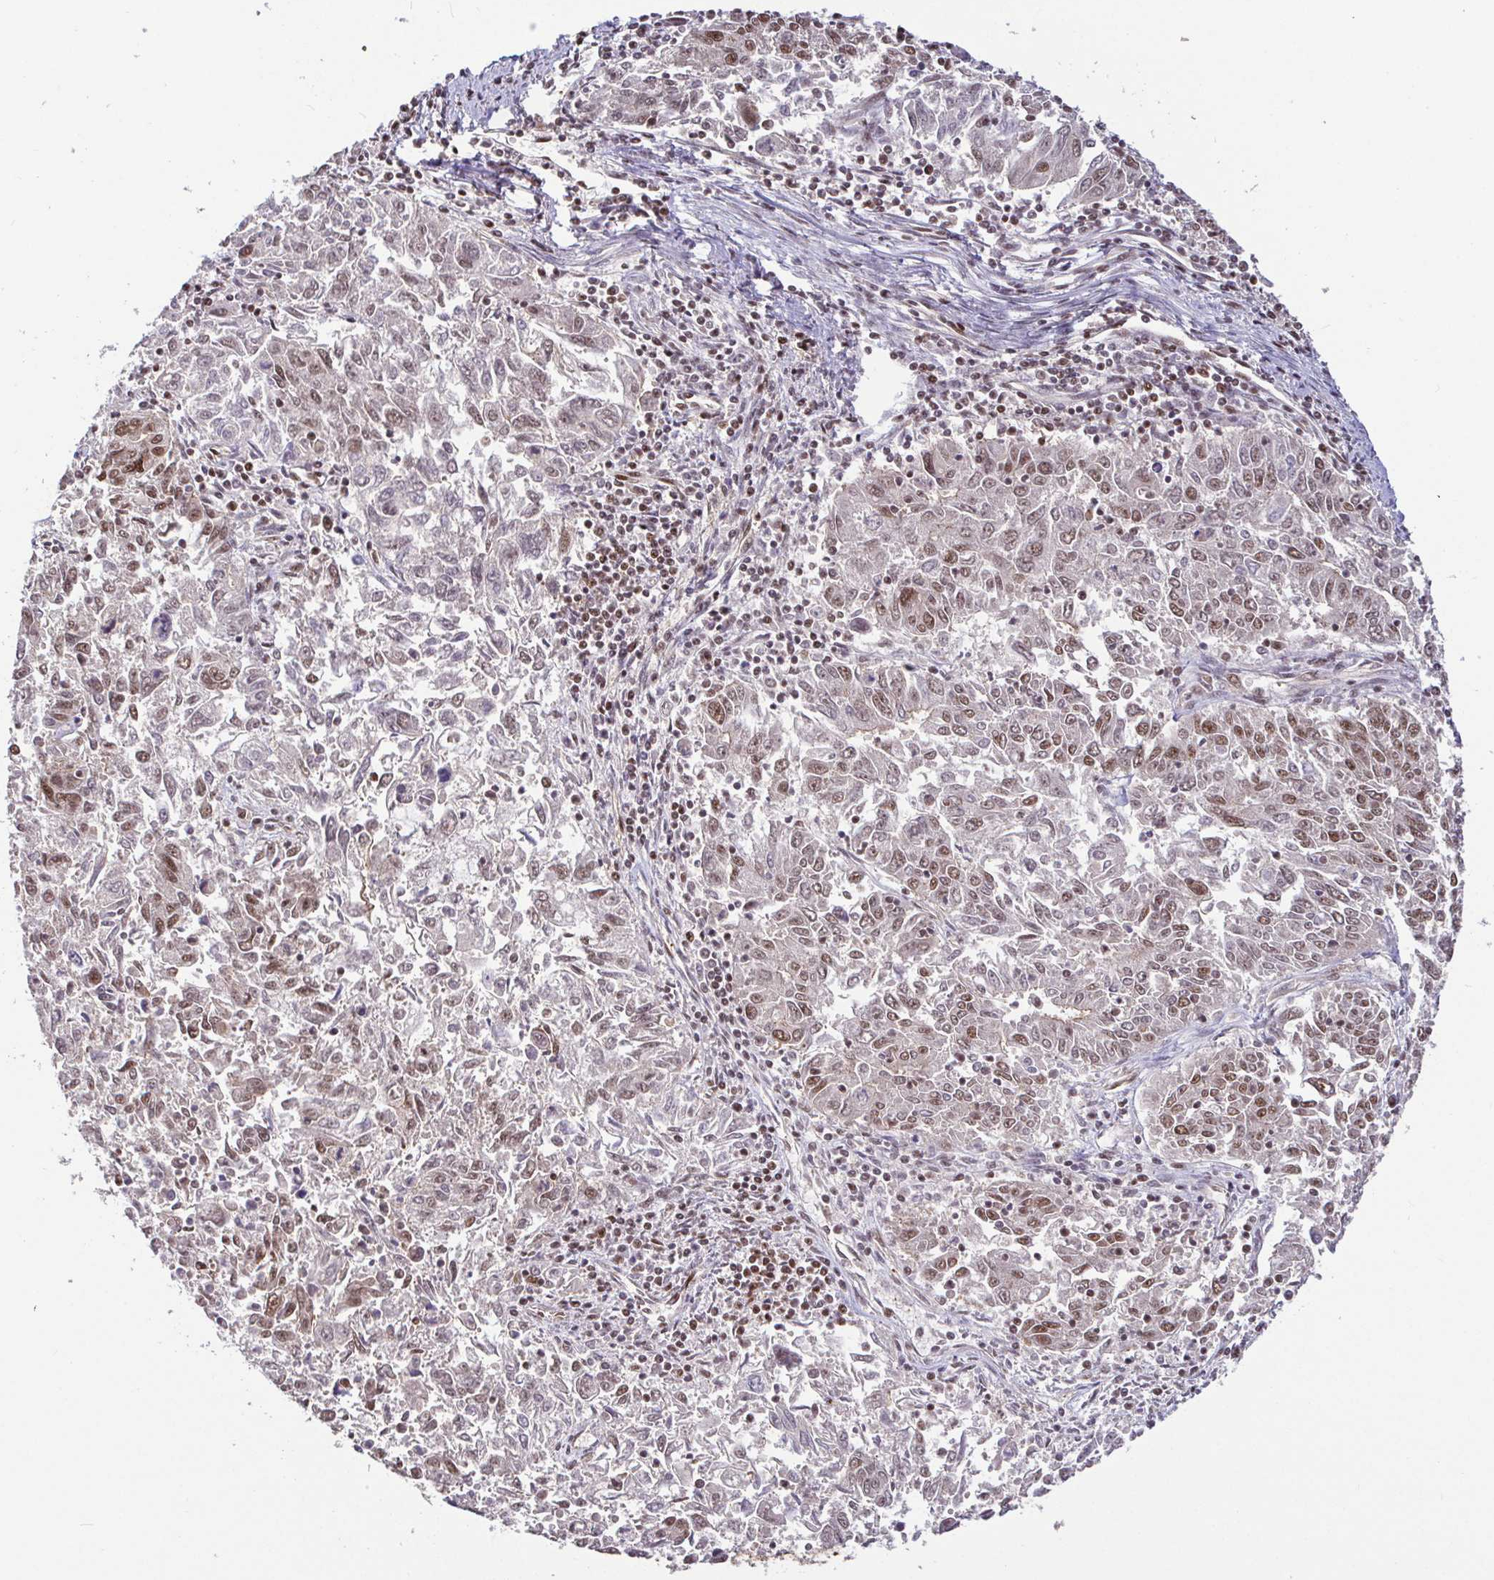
{"staining": {"intensity": "moderate", "quantity": "25%-75%", "location": "nuclear"}, "tissue": "endometrial cancer", "cell_type": "Tumor cells", "image_type": "cancer", "snomed": [{"axis": "morphology", "description": "Adenocarcinoma, NOS"}, {"axis": "topography", "description": "Endometrium"}], "caption": "Immunohistochemical staining of endometrial cancer (adenocarcinoma) displays moderate nuclear protein positivity in approximately 25%-75% of tumor cells.", "gene": "SP3", "patient": {"sex": "female", "age": 42}}